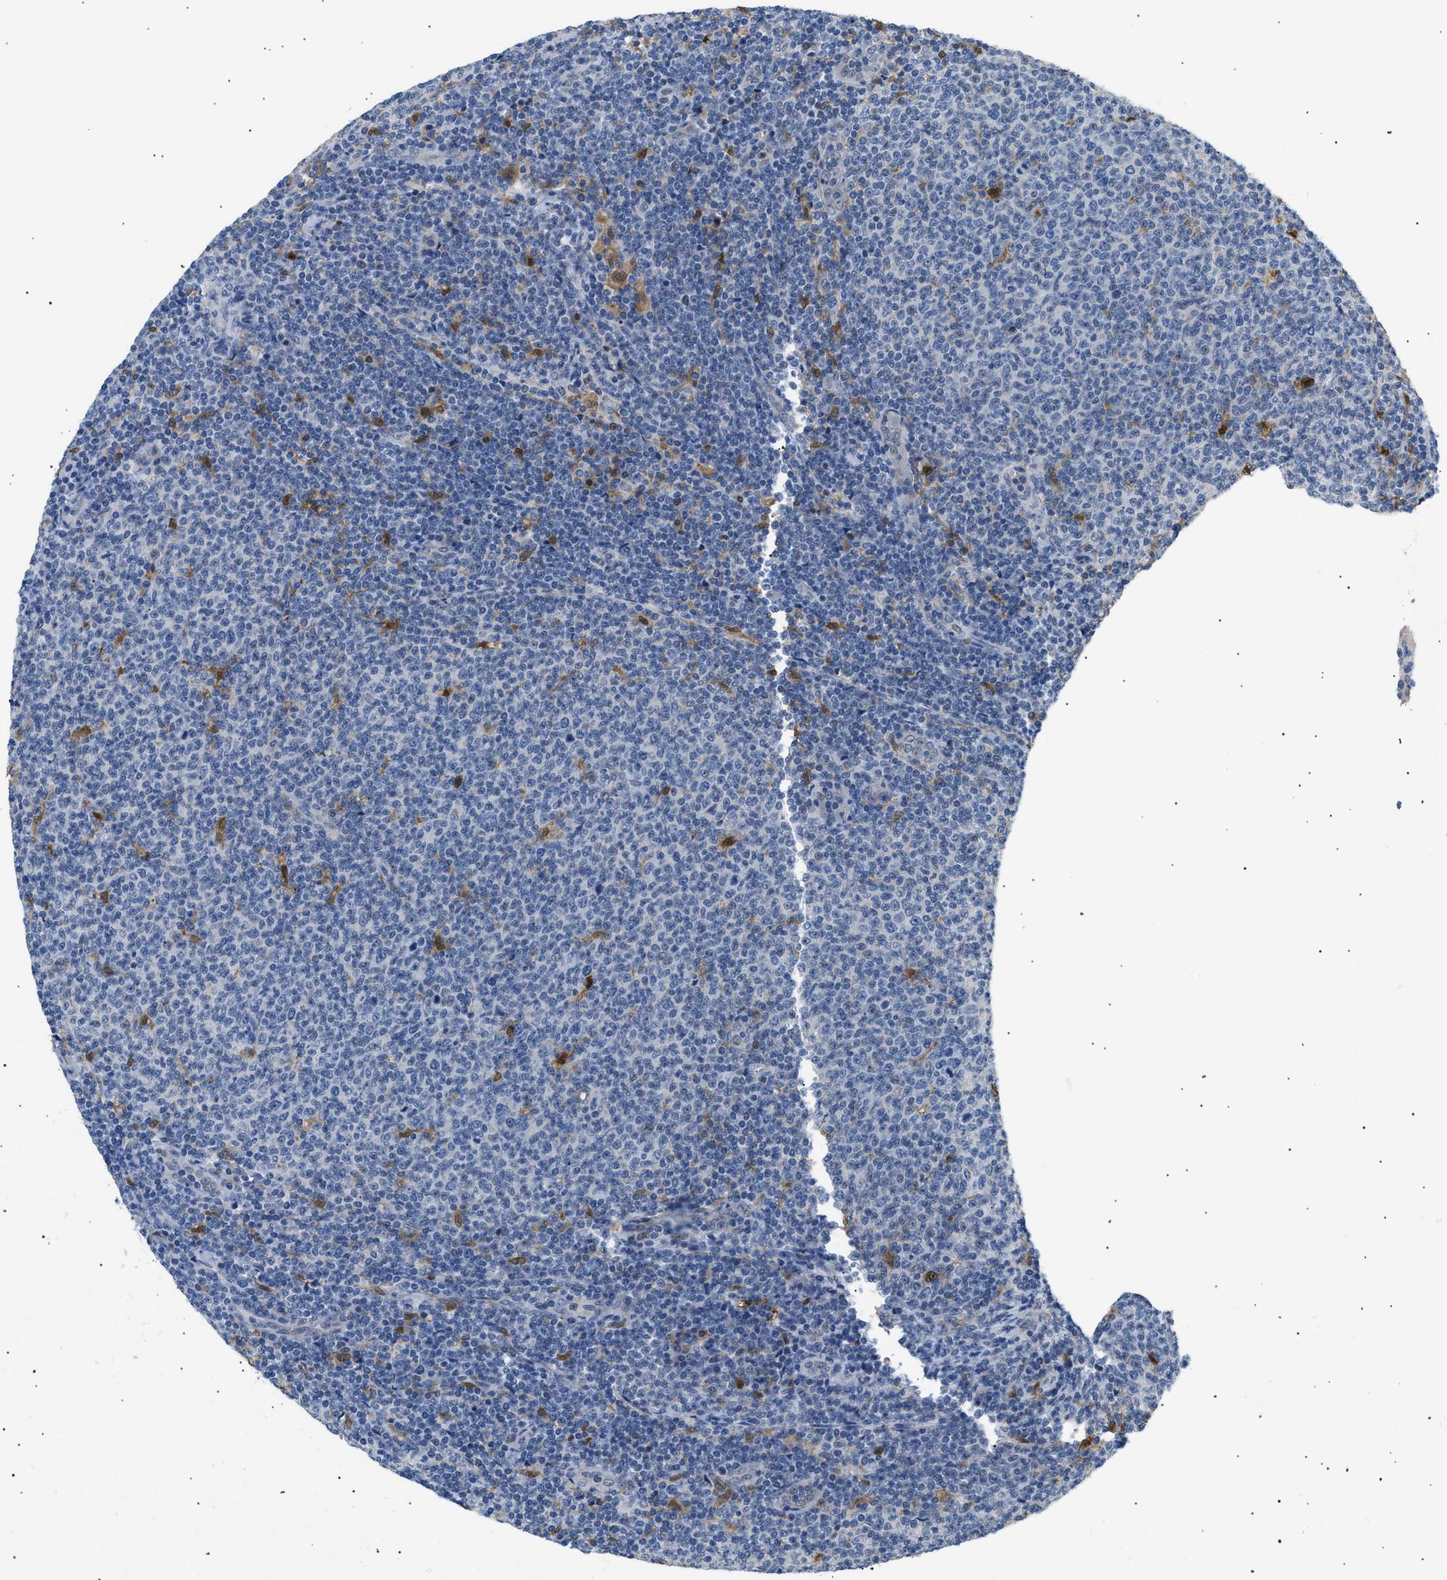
{"staining": {"intensity": "negative", "quantity": "none", "location": "none"}, "tissue": "lymphoma", "cell_type": "Tumor cells", "image_type": "cancer", "snomed": [{"axis": "morphology", "description": "Malignant lymphoma, non-Hodgkin's type, Low grade"}, {"axis": "topography", "description": "Lymph node"}], "caption": "This photomicrograph is of lymphoma stained with immunohistochemistry to label a protein in brown with the nuclei are counter-stained blue. There is no positivity in tumor cells. The staining was performed using DAB to visualize the protein expression in brown, while the nuclei were stained in blue with hematoxylin (Magnification: 20x).", "gene": "AKR1A1", "patient": {"sex": "male", "age": 66}}